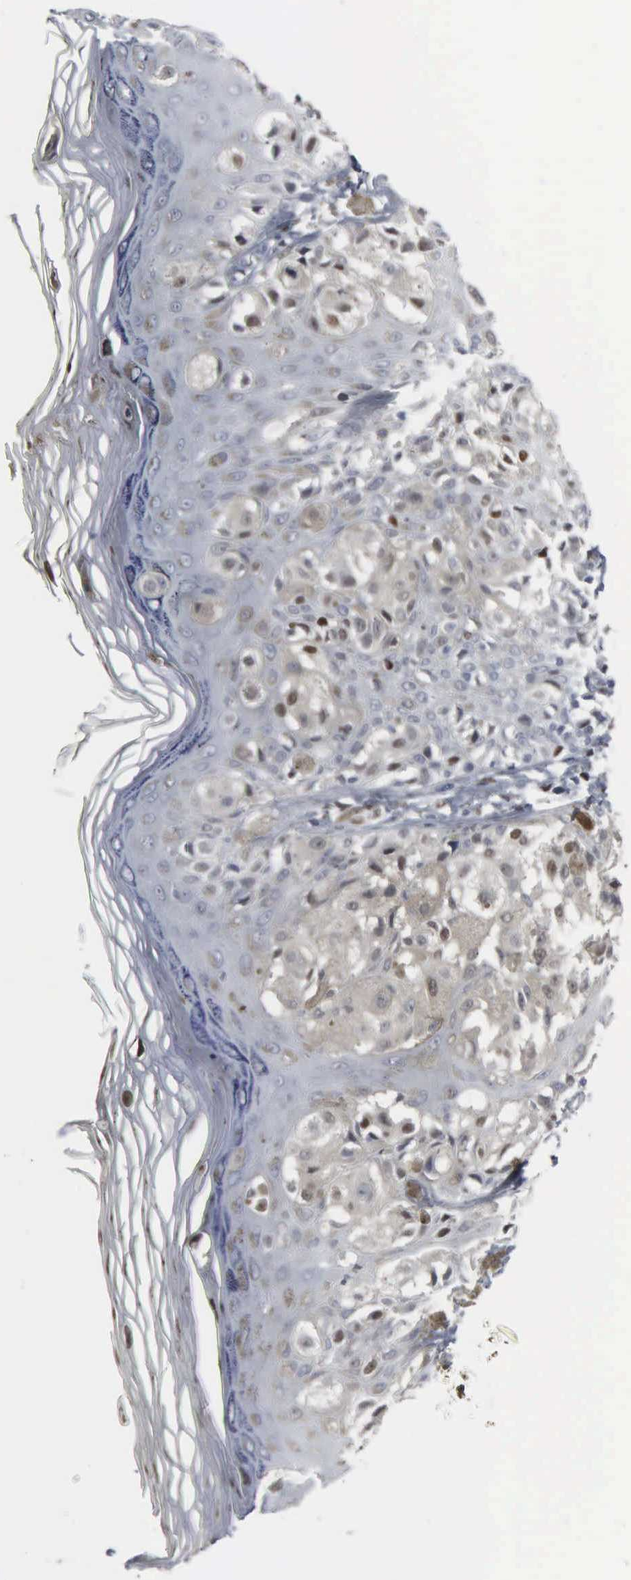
{"staining": {"intensity": "moderate", "quantity": "25%-75%", "location": "cytoplasmic/membranous,nuclear"}, "tissue": "melanoma", "cell_type": "Tumor cells", "image_type": "cancer", "snomed": [{"axis": "morphology", "description": "Malignant melanoma, NOS"}, {"axis": "topography", "description": "Skin"}], "caption": "Malignant melanoma stained with IHC shows moderate cytoplasmic/membranous and nuclear expression in about 25%-75% of tumor cells.", "gene": "CCND3", "patient": {"sex": "female", "age": 55}}